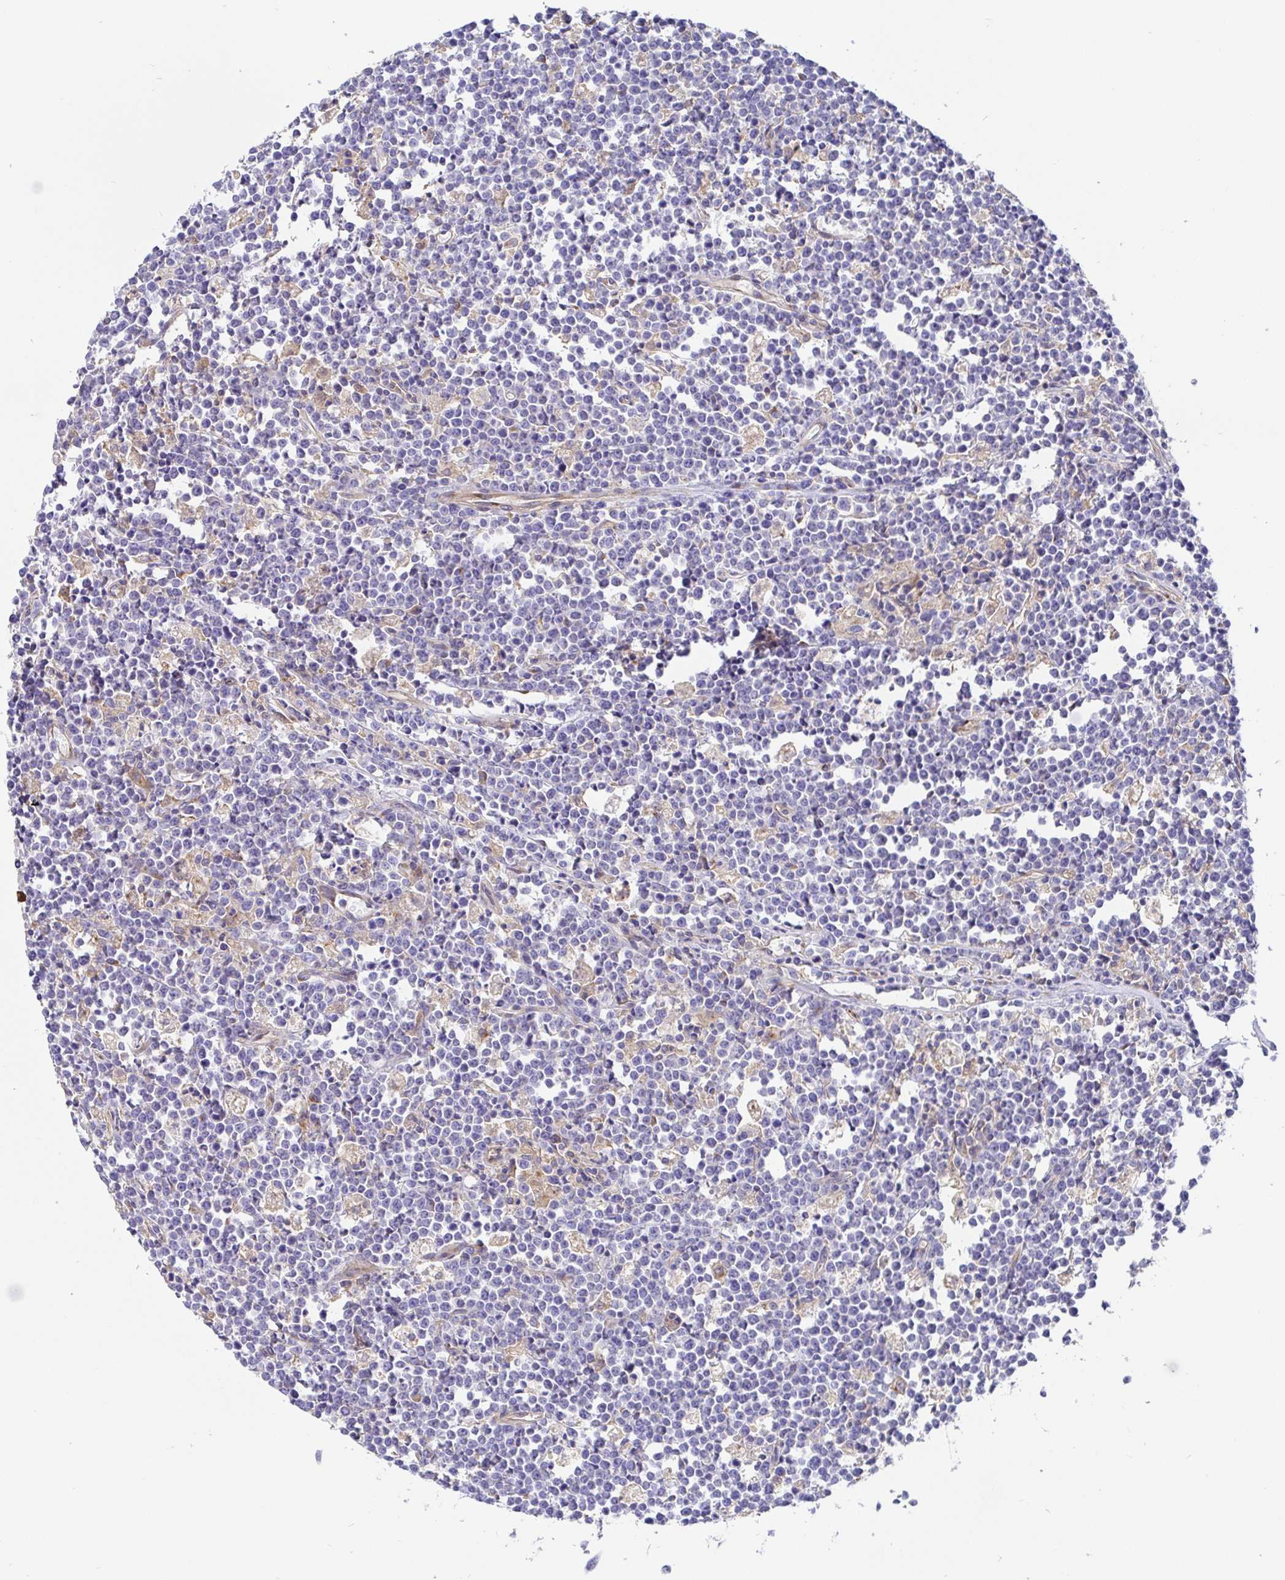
{"staining": {"intensity": "negative", "quantity": "none", "location": "none"}, "tissue": "lymphoma", "cell_type": "Tumor cells", "image_type": "cancer", "snomed": [{"axis": "morphology", "description": "Malignant lymphoma, non-Hodgkin's type, High grade"}, {"axis": "topography", "description": "Small intestine"}], "caption": "An immunohistochemistry (IHC) micrograph of high-grade malignant lymphoma, non-Hodgkin's type is shown. There is no staining in tumor cells of high-grade malignant lymphoma, non-Hodgkin's type.", "gene": "GOLGA1", "patient": {"sex": "female", "age": 56}}